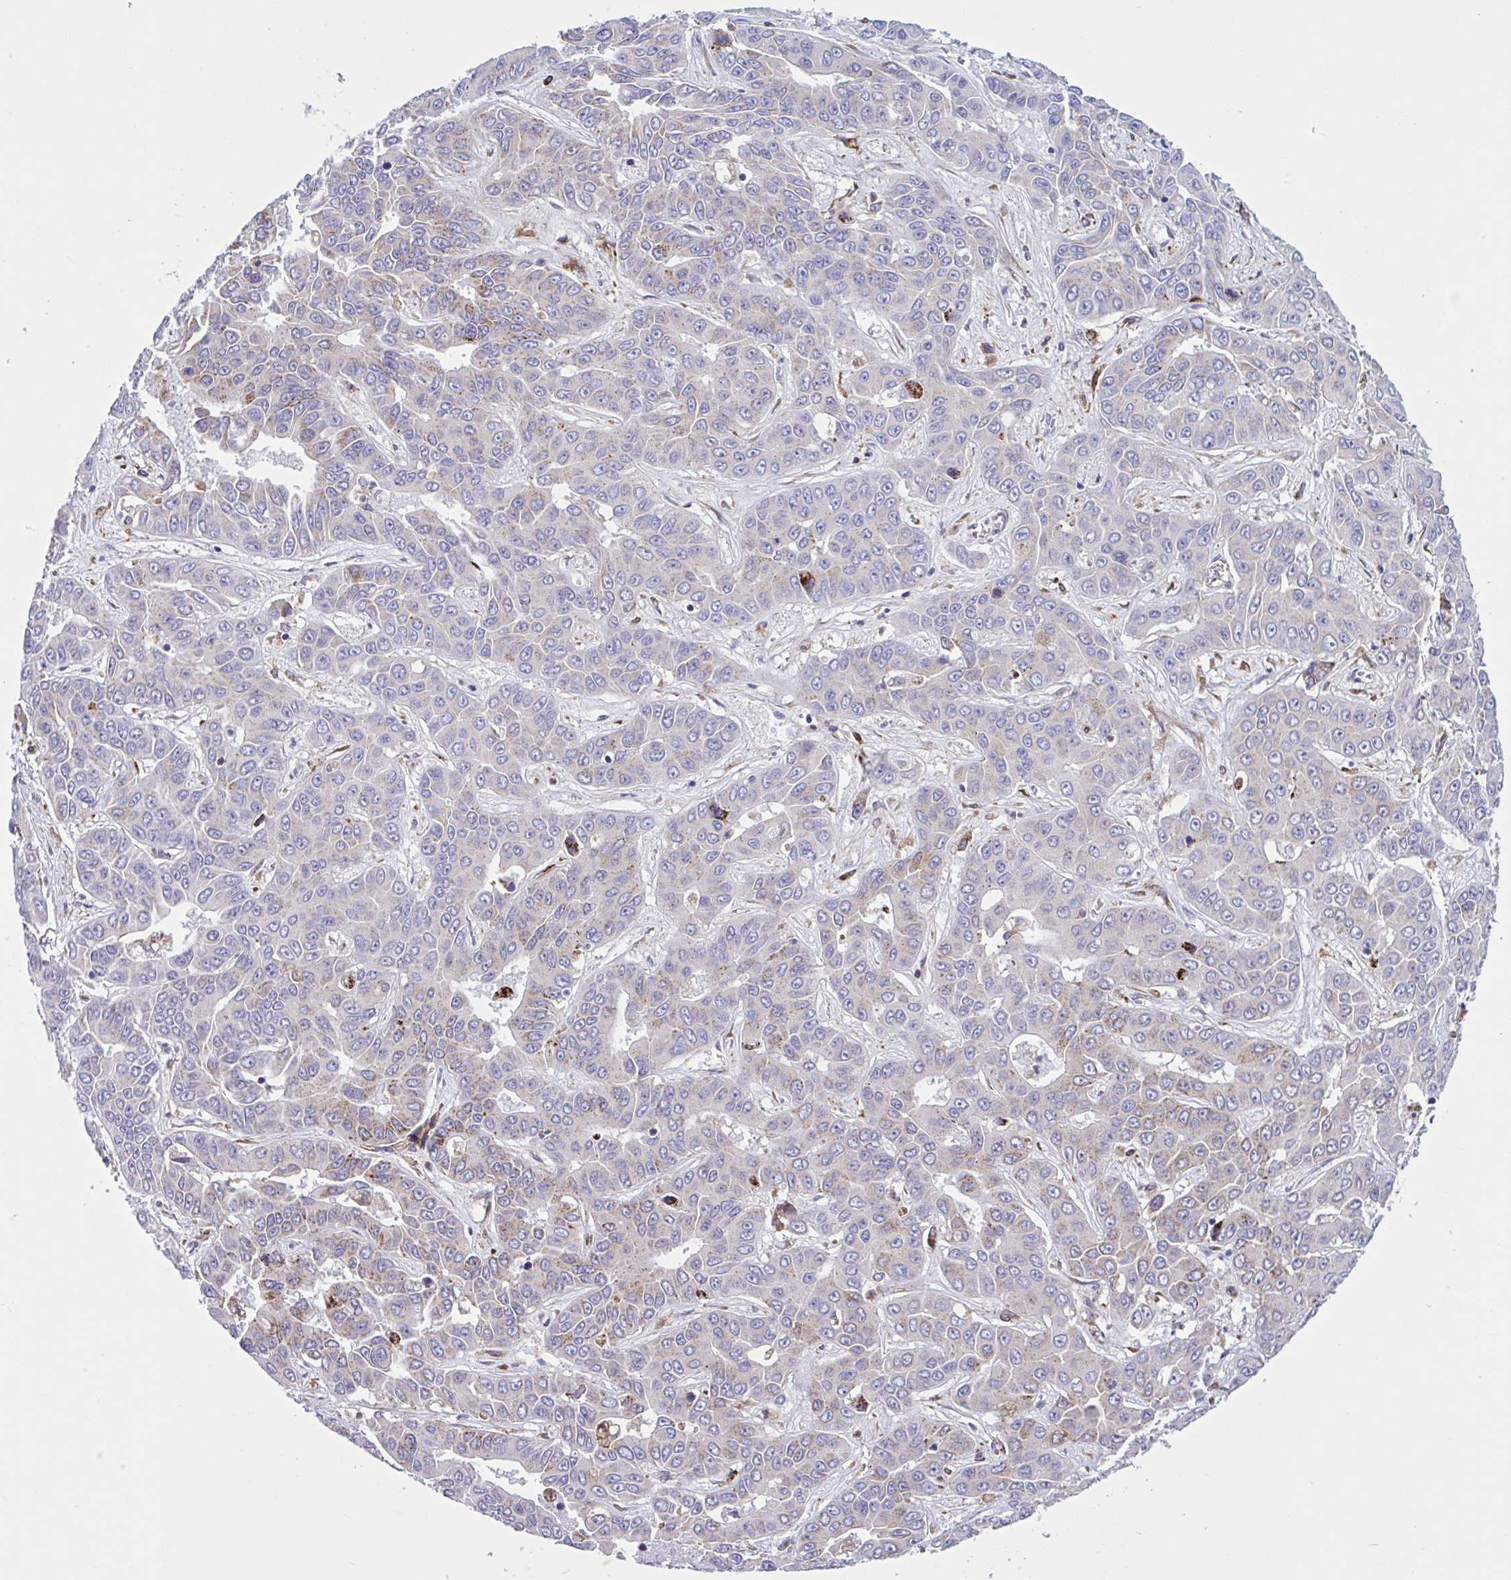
{"staining": {"intensity": "weak", "quantity": "<25%", "location": "cytoplasmic/membranous"}, "tissue": "liver cancer", "cell_type": "Tumor cells", "image_type": "cancer", "snomed": [{"axis": "morphology", "description": "Cholangiocarcinoma"}, {"axis": "topography", "description": "Liver"}], "caption": "High power microscopy photomicrograph of an IHC image of liver cholangiocarcinoma, revealing no significant staining in tumor cells.", "gene": "RFK", "patient": {"sex": "female", "age": 52}}